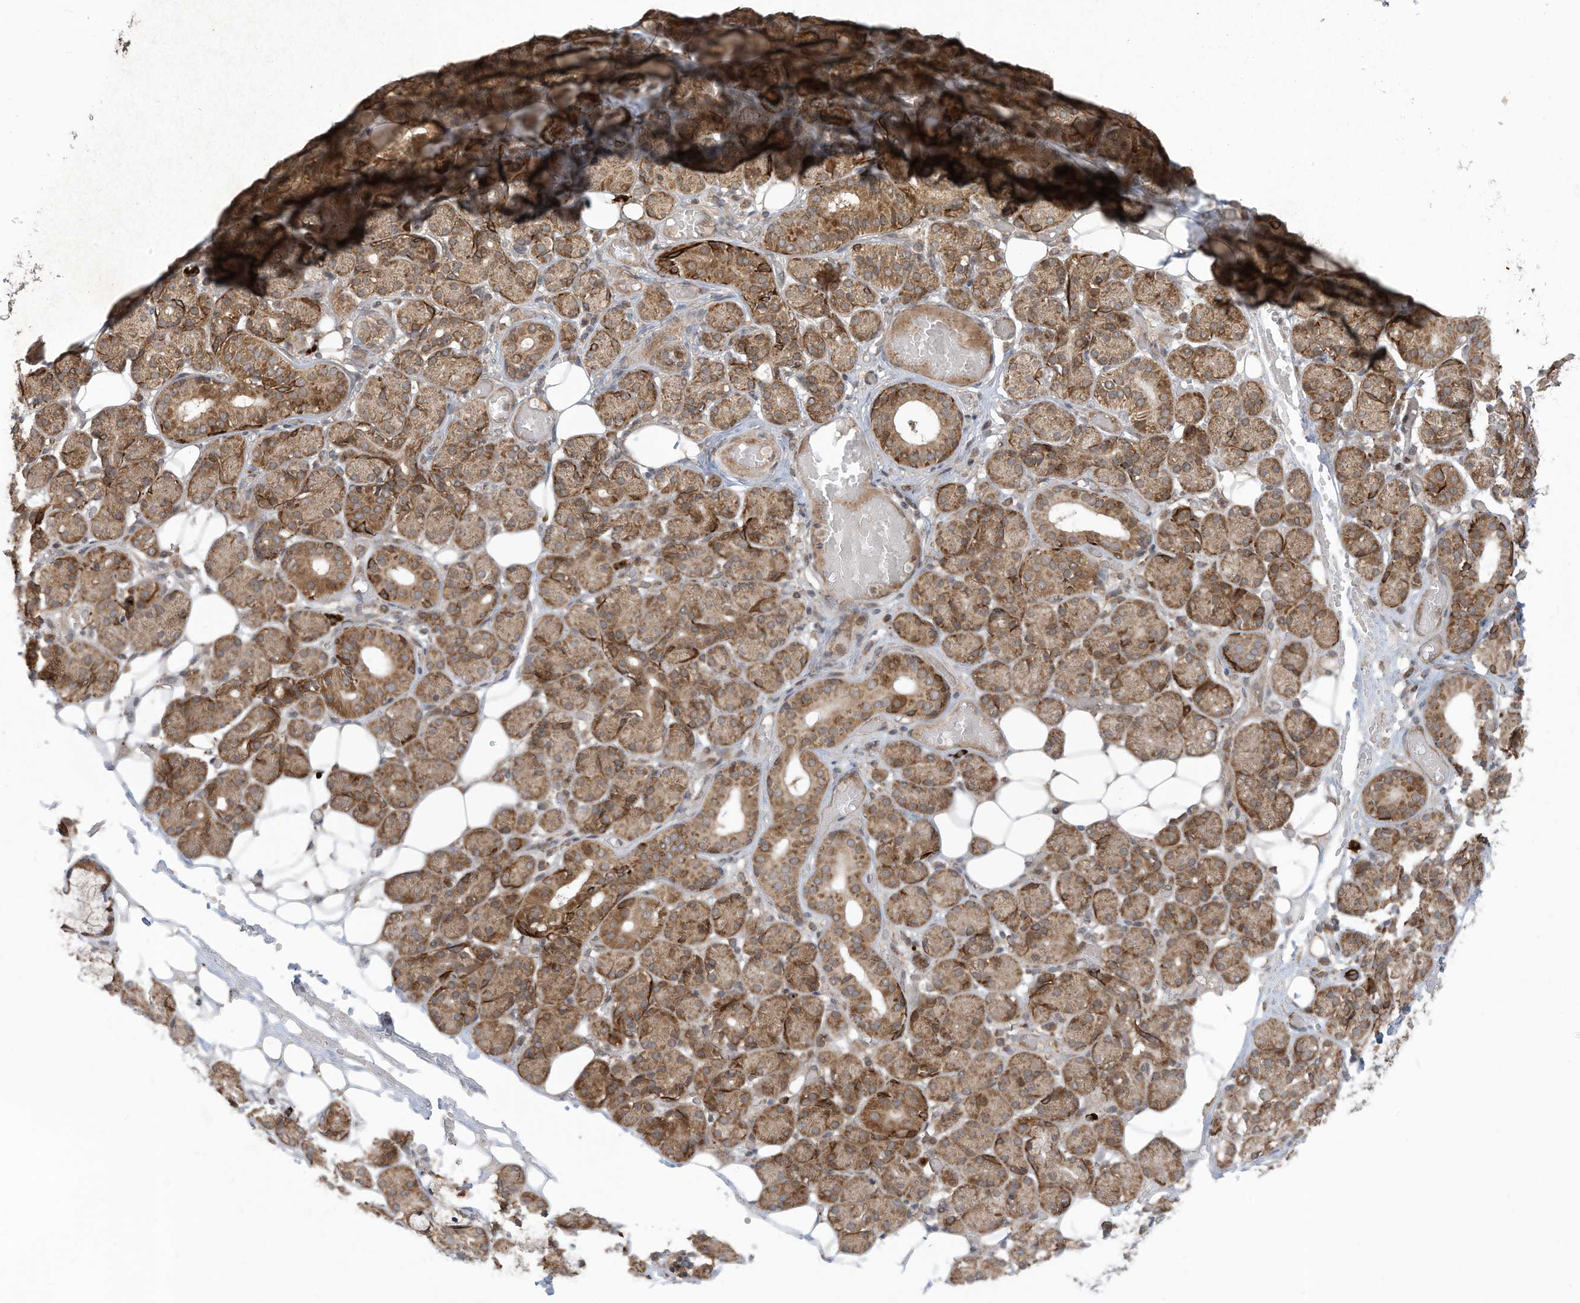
{"staining": {"intensity": "moderate", "quantity": ">75%", "location": "cytoplasmic/membranous"}, "tissue": "salivary gland", "cell_type": "Glandular cells", "image_type": "normal", "snomed": [{"axis": "morphology", "description": "Normal tissue, NOS"}, {"axis": "topography", "description": "Salivary gland"}], "caption": "This micrograph reveals immunohistochemistry staining of normal human salivary gland, with medium moderate cytoplasmic/membranous staining in about >75% of glandular cells.", "gene": "TRIM67", "patient": {"sex": "male", "age": 63}}